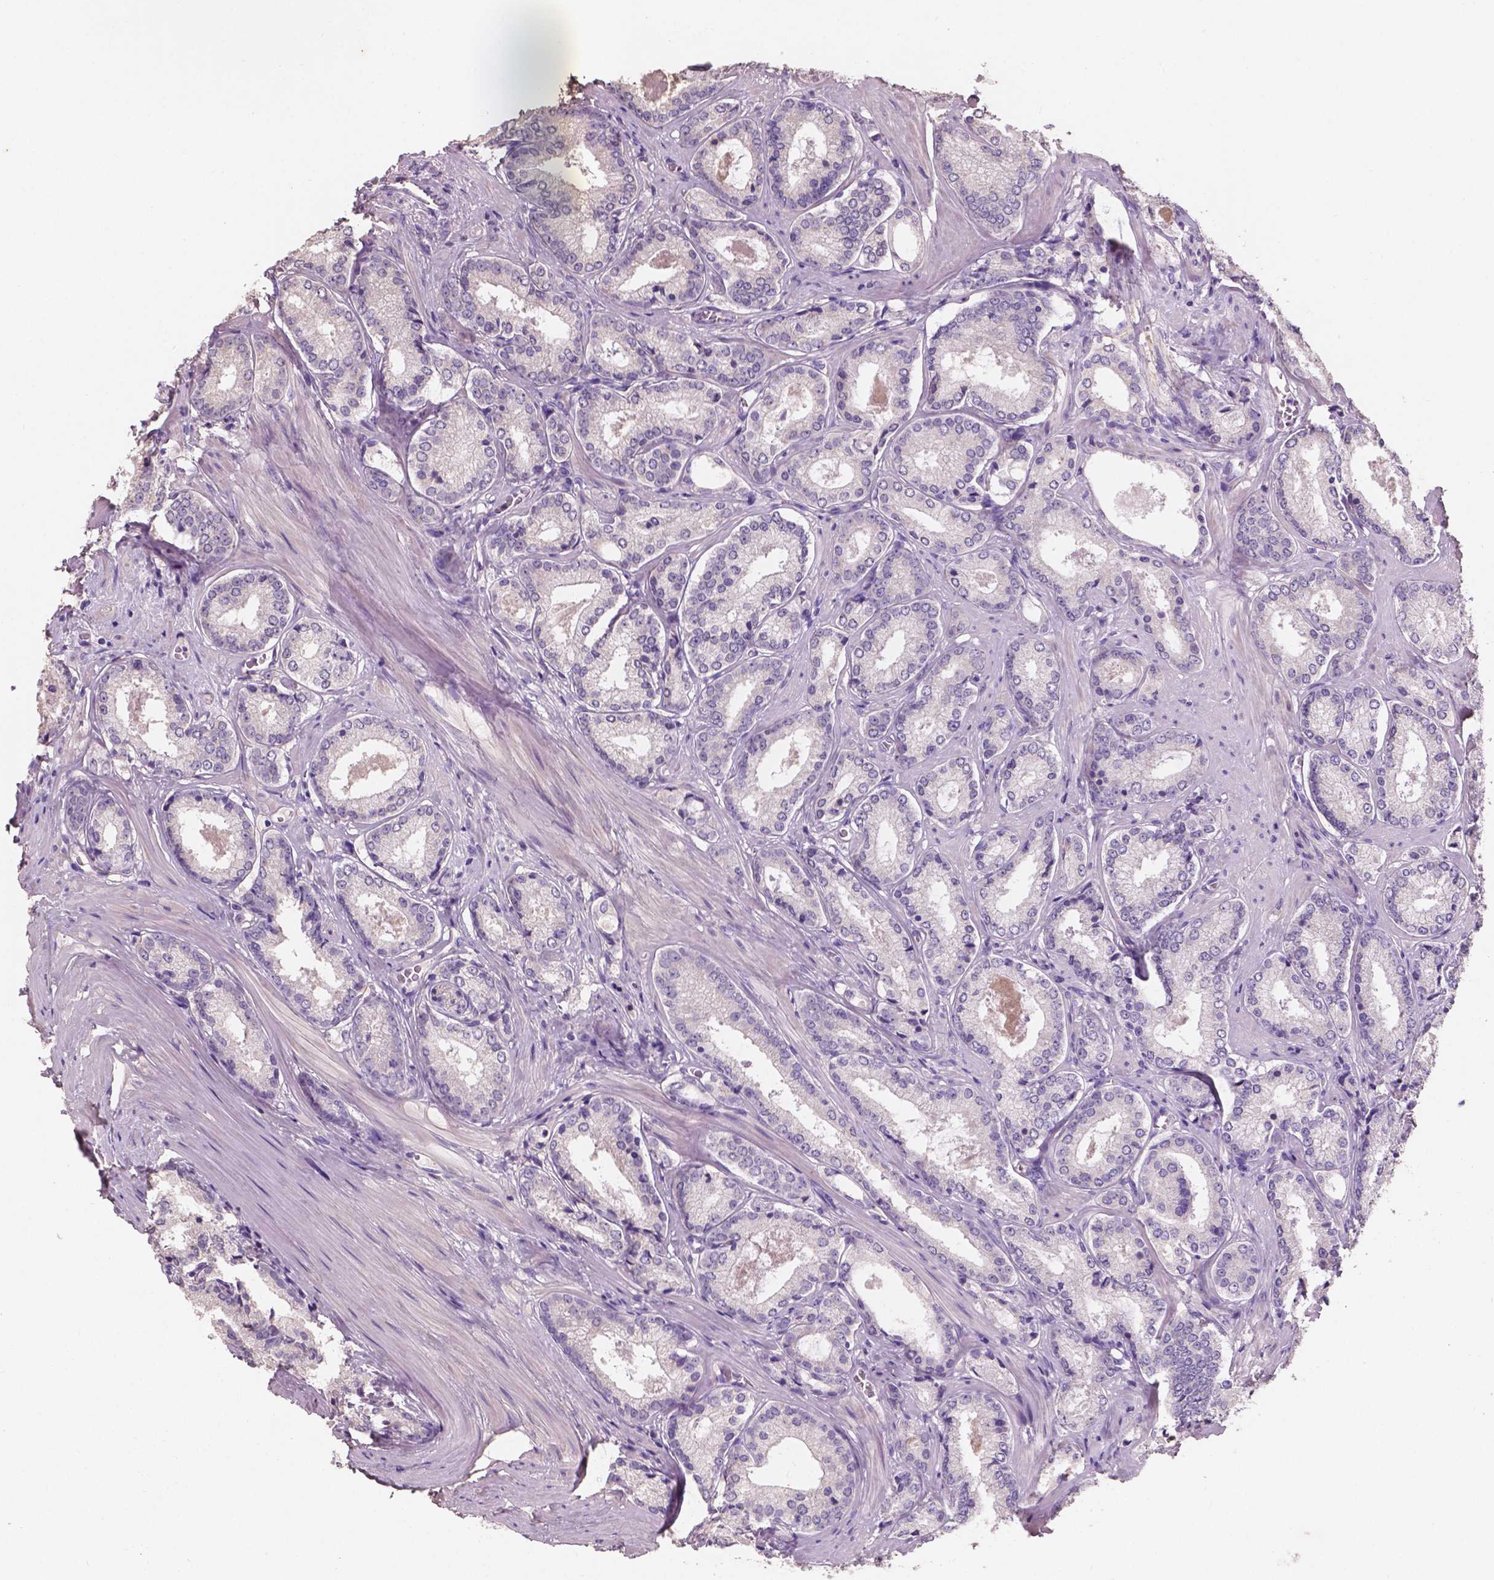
{"staining": {"intensity": "negative", "quantity": "none", "location": "none"}, "tissue": "prostate cancer", "cell_type": "Tumor cells", "image_type": "cancer", "snomed": [{"axis": "morphology", "description": "Adenocarcinoma, Low grade"}, {"axis": "topography", "description": "Prostate"}], "caption": "Immunohistochemical staining of prostate low-grade adenocarcinoma shows no significant expression in tumor cells.", "gene": "SBSN", "patient": {"sex": "male", "age": 56}}